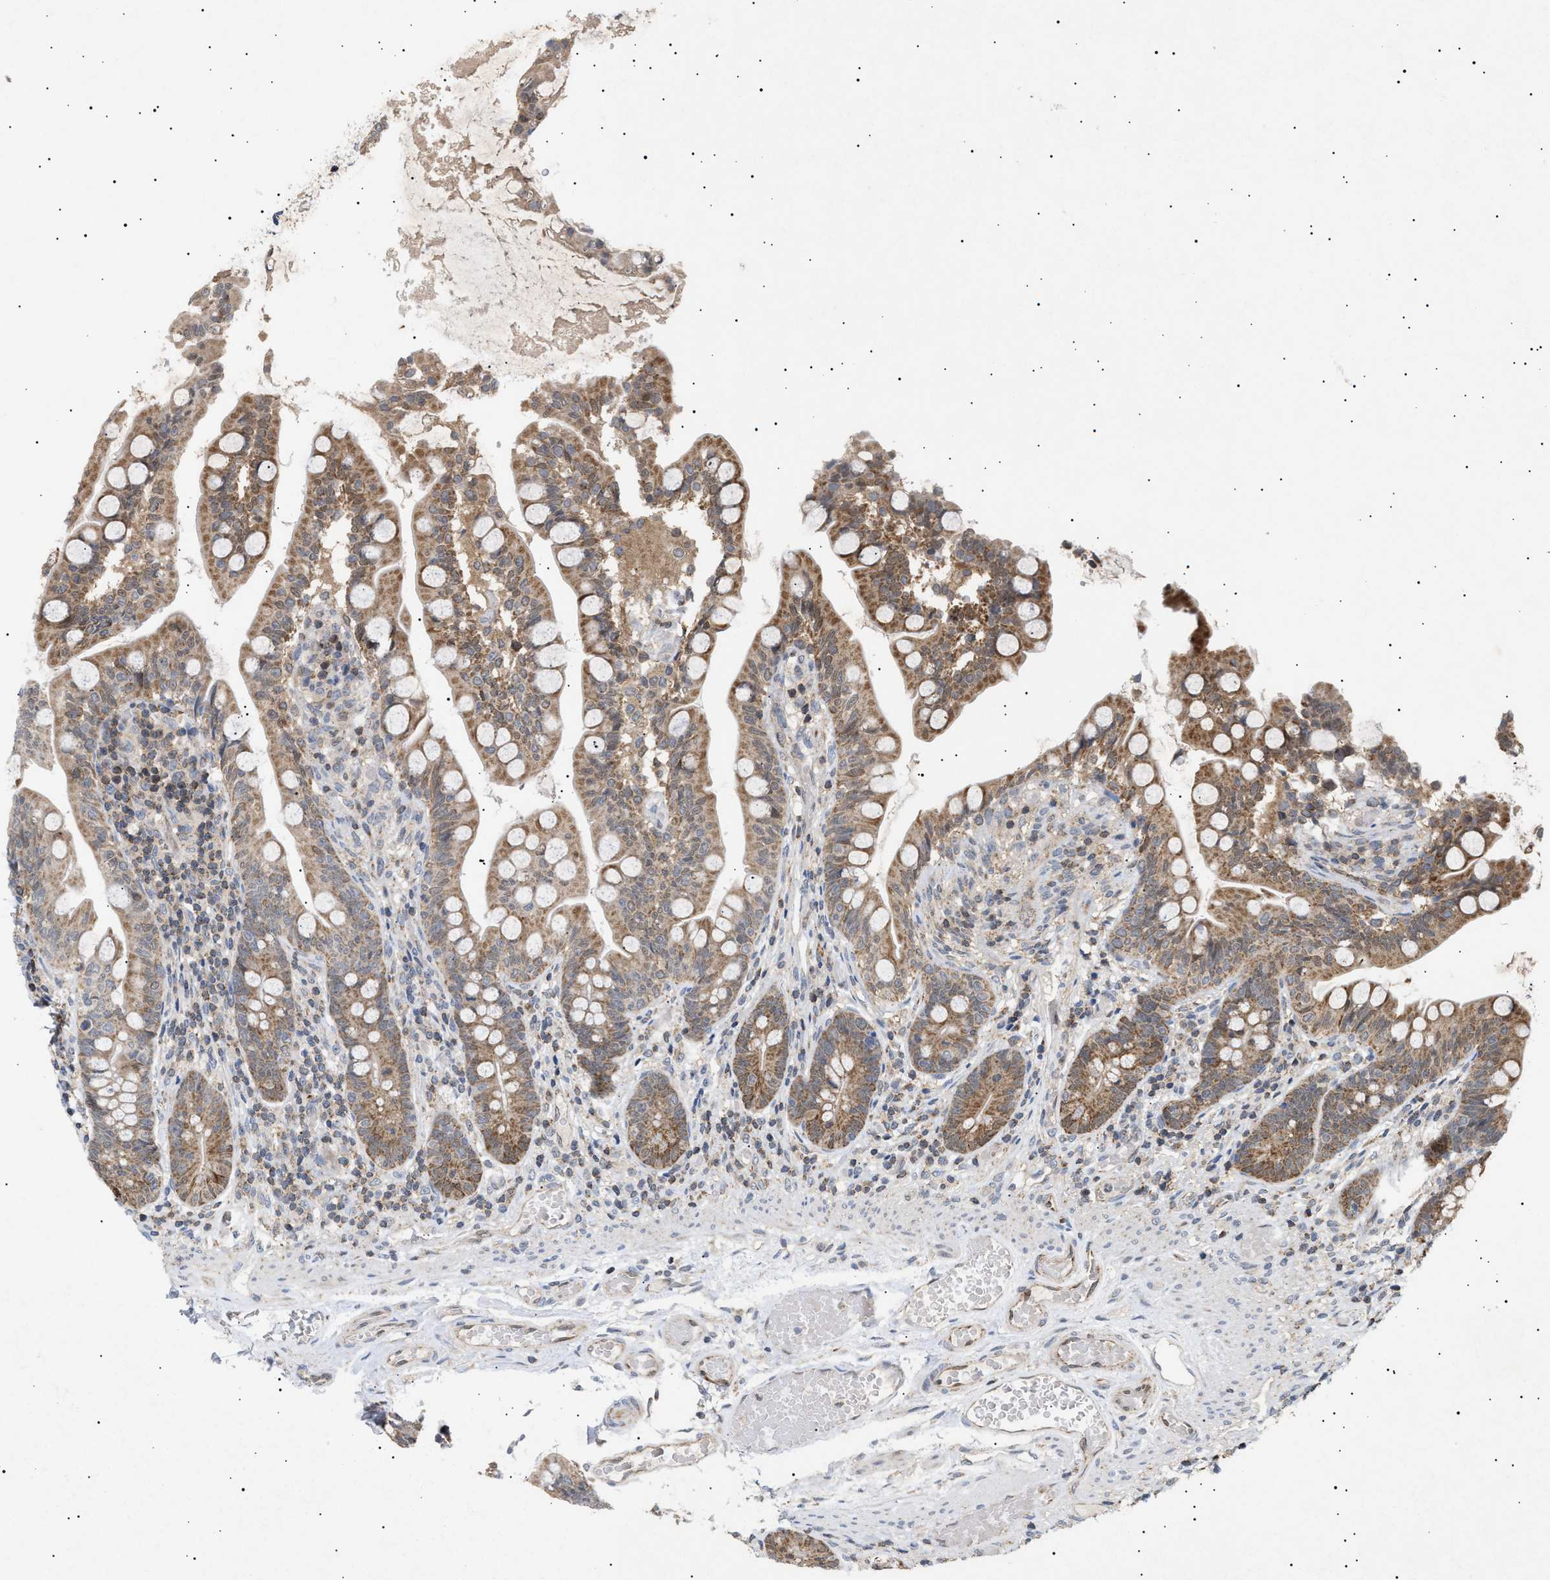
{"staining": {"intensity": "moderate", "quantity": ">75%", "location": "cytoplasmic/membranous"}, "tissue": "small intestine", "cell_type": "Glandular cells", "image_type": "normal", "snomed": [{"axis": "morphology", "description": "Normal tissue, NOS"}, {"axis": "topography", "description": "Small intestine"}], "caption": "Protein analysis of unremarkable small intestine shows moderate cytoplasmic/membranous expression in approximately >75% of glandular cells.", "gene": "SIRT5", "patient": {"sex": "female", "age": 56}}